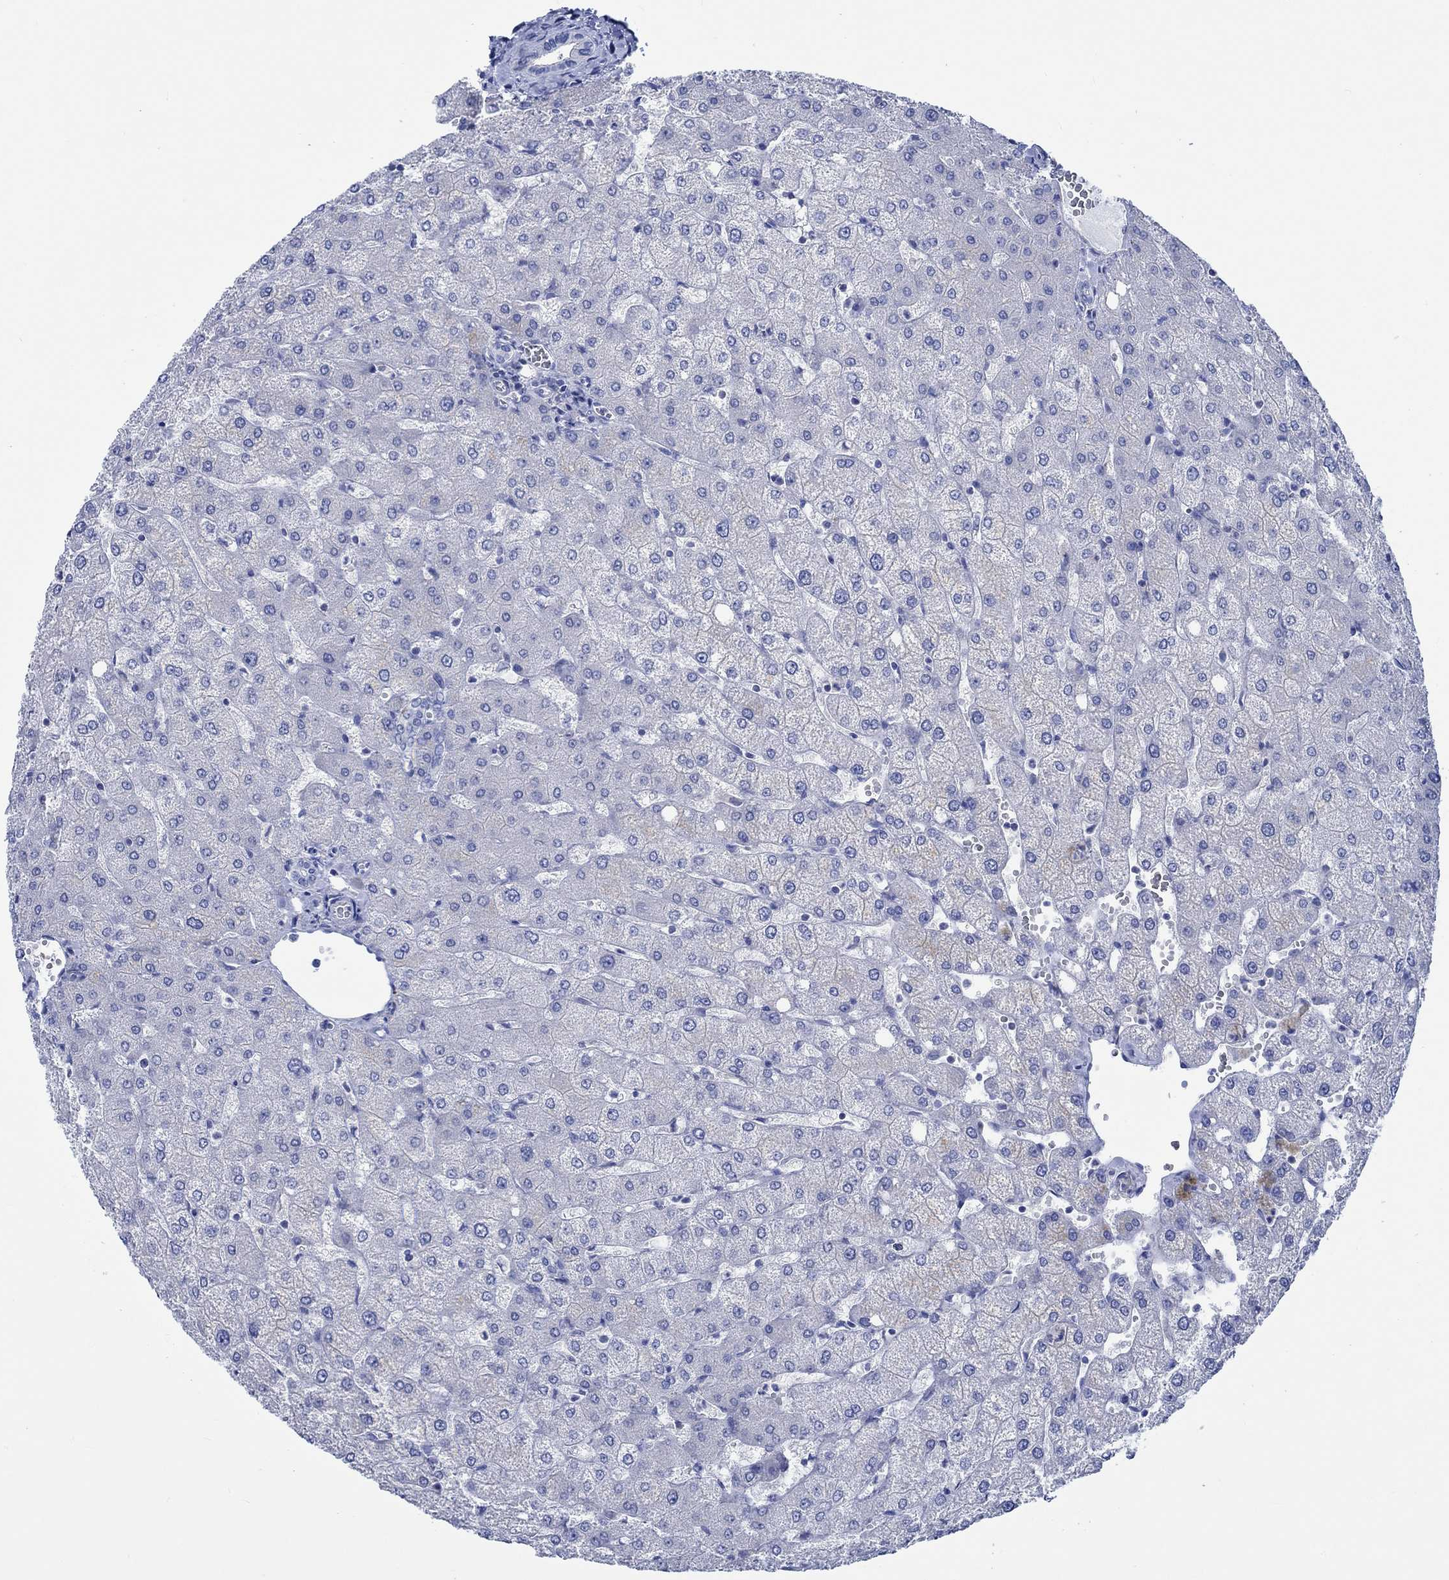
{"staining": {"intensity": "negative", "quantity": "none", "location": "none"}, "tissue": "liver", "cell_type": "Cholangiocytes", "image_type": "normal", "snomed": [{"axis": "morphology", "description": "Normal tissue, NOS"}, {"axis": "topography", "description": "Liver"}], "caption": "A high-resolution photomicrograph shows immunohistochemistry (IHC) staining of benign liver, which displays no significant expression in cholangiocytes. (Immunohistochemistry, brightfield microscopy, high magnification).", "gene": "PTPRN2", "patient": {"sex": "female", "age": 54}}